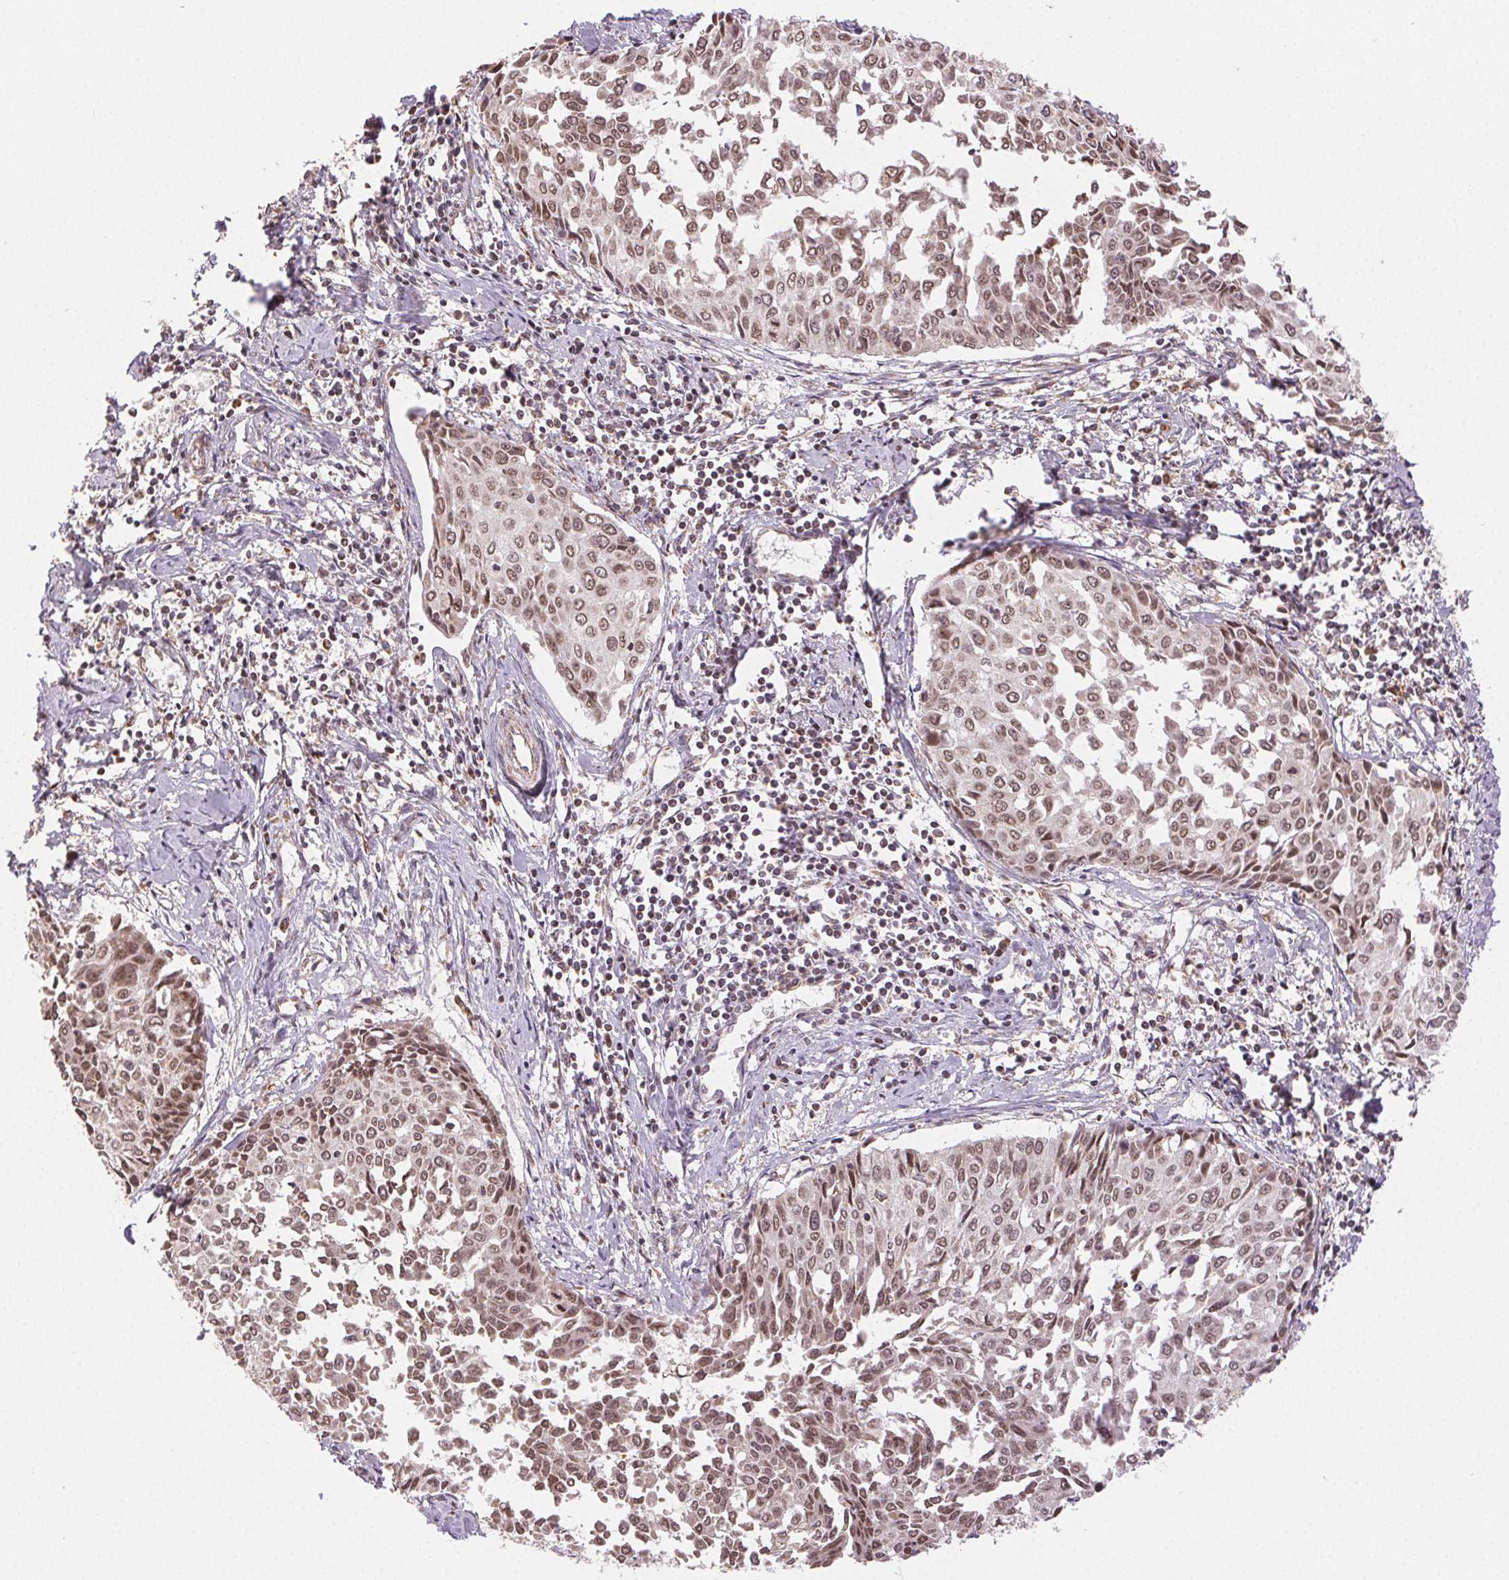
{"staining": {"intensity": "weak", "quantity": ">75%", "location": "nuclear"}, "tissue": "cervical cancer", "cell_type": "Tumor cells", "image_type": "cancer", "snomed": [{"axis": "morphology", "description": "Squamous cell carcinoma, NOS"}, {"axis": "topography", "description": "Cervix"}], "caption": "This is an image of IHC staining of cervical cancer (squamous cell carcinoma), which shows weak positivity in the nuclear of tumor cells.", "gene": "PIWIL4", "patient": {"sex": "female", "age": 50}}